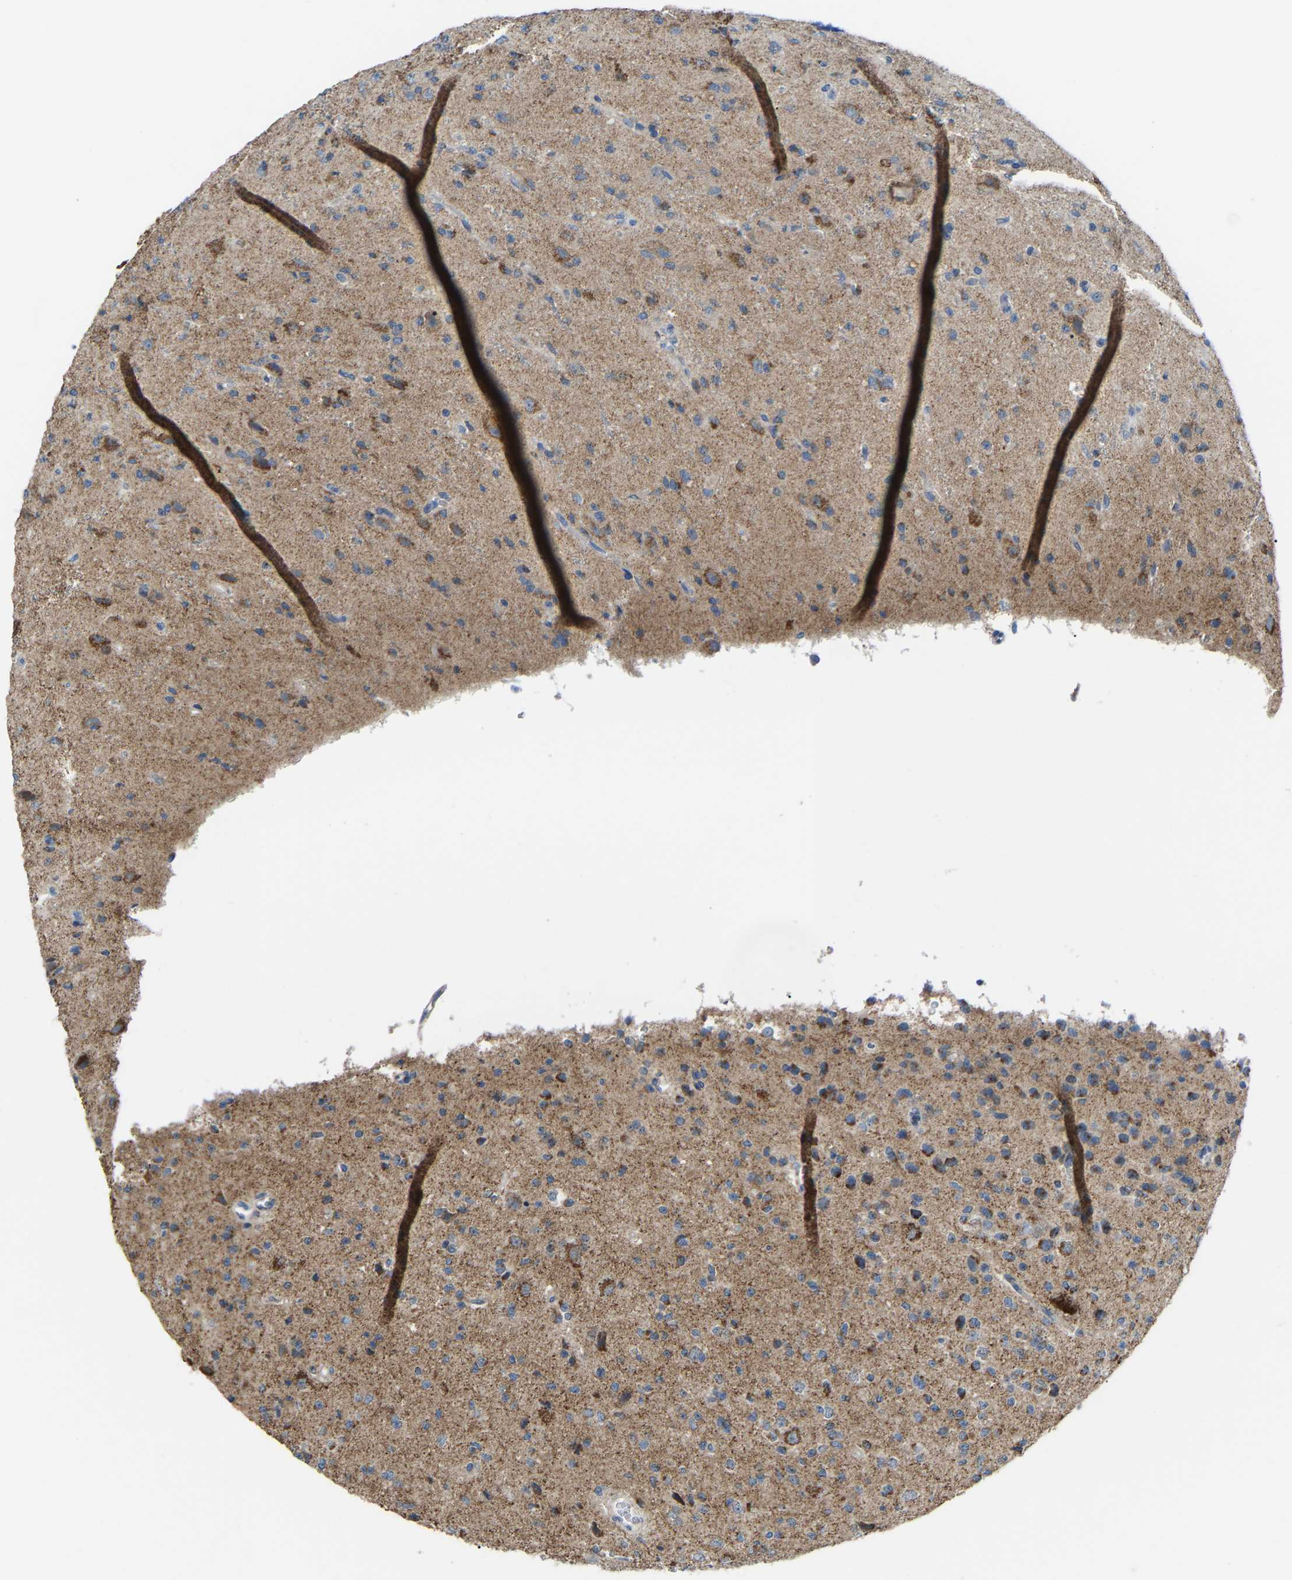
{"staining": {"intensity": "moderate", "quantity": "25%-75%", "location": "cytoplasmic/membranous"}, "tissue": "glioma", "cell_type": "Tumor cells", "image_type": "cancer", "snomed": [{"axis": "morphology", "description": "Glioma, malignant, High grade"}, {"axis": "topography", "description": "pancreas cauda"}], "caption": "Malignant glioma (high-grade) stained for a protein (brown) exhibits moderate cytoplasmic/membranous positive staining in approximately 25%-75% of tumor cells.", "gene": "CANT1", "patient": {"sex": "male", "age": 60}}